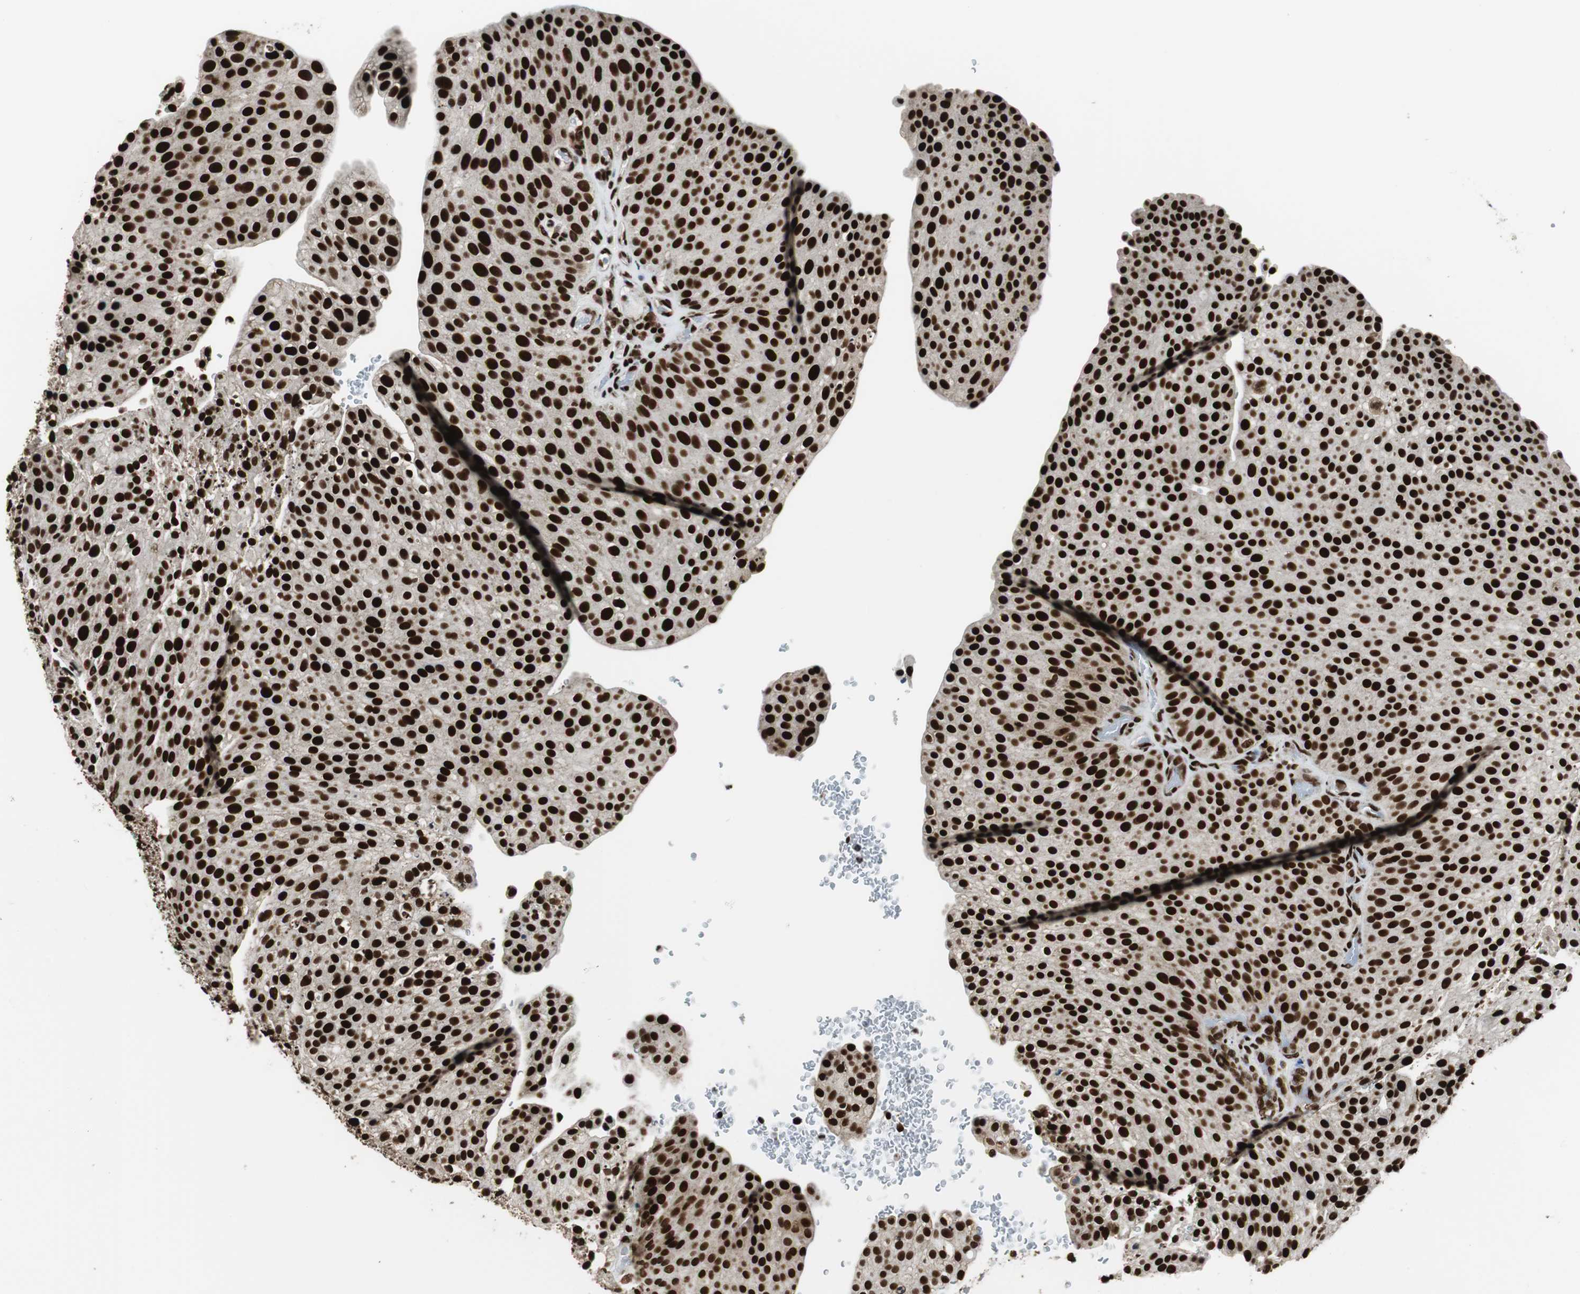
{"staining": {"intensity": "strong", "quantity": ">75%", "location": "nuclear"}, "tissue": "urothelial cancer", "cell_type": "Tumor cells", "image_type": "cancer", "snomed": [{"axis": "morphology", "description": "Urothelial carcinoma, Low grade"}, {"axis": "topography", "description": "Smooth muscle"}, {"axis": "topography", "description": "Urinary bladder"}], "caption": "Brown immunohistochemical staining in urothelial carcinoma (low-grade) demonstrates strong nuclear positivity in about >75% of tumor cells. The protein of interest is shown in brown color, while the nuclei are stained blue.", "gene": "HDAC1", "patient": {"sex": "male", "age": 60}}